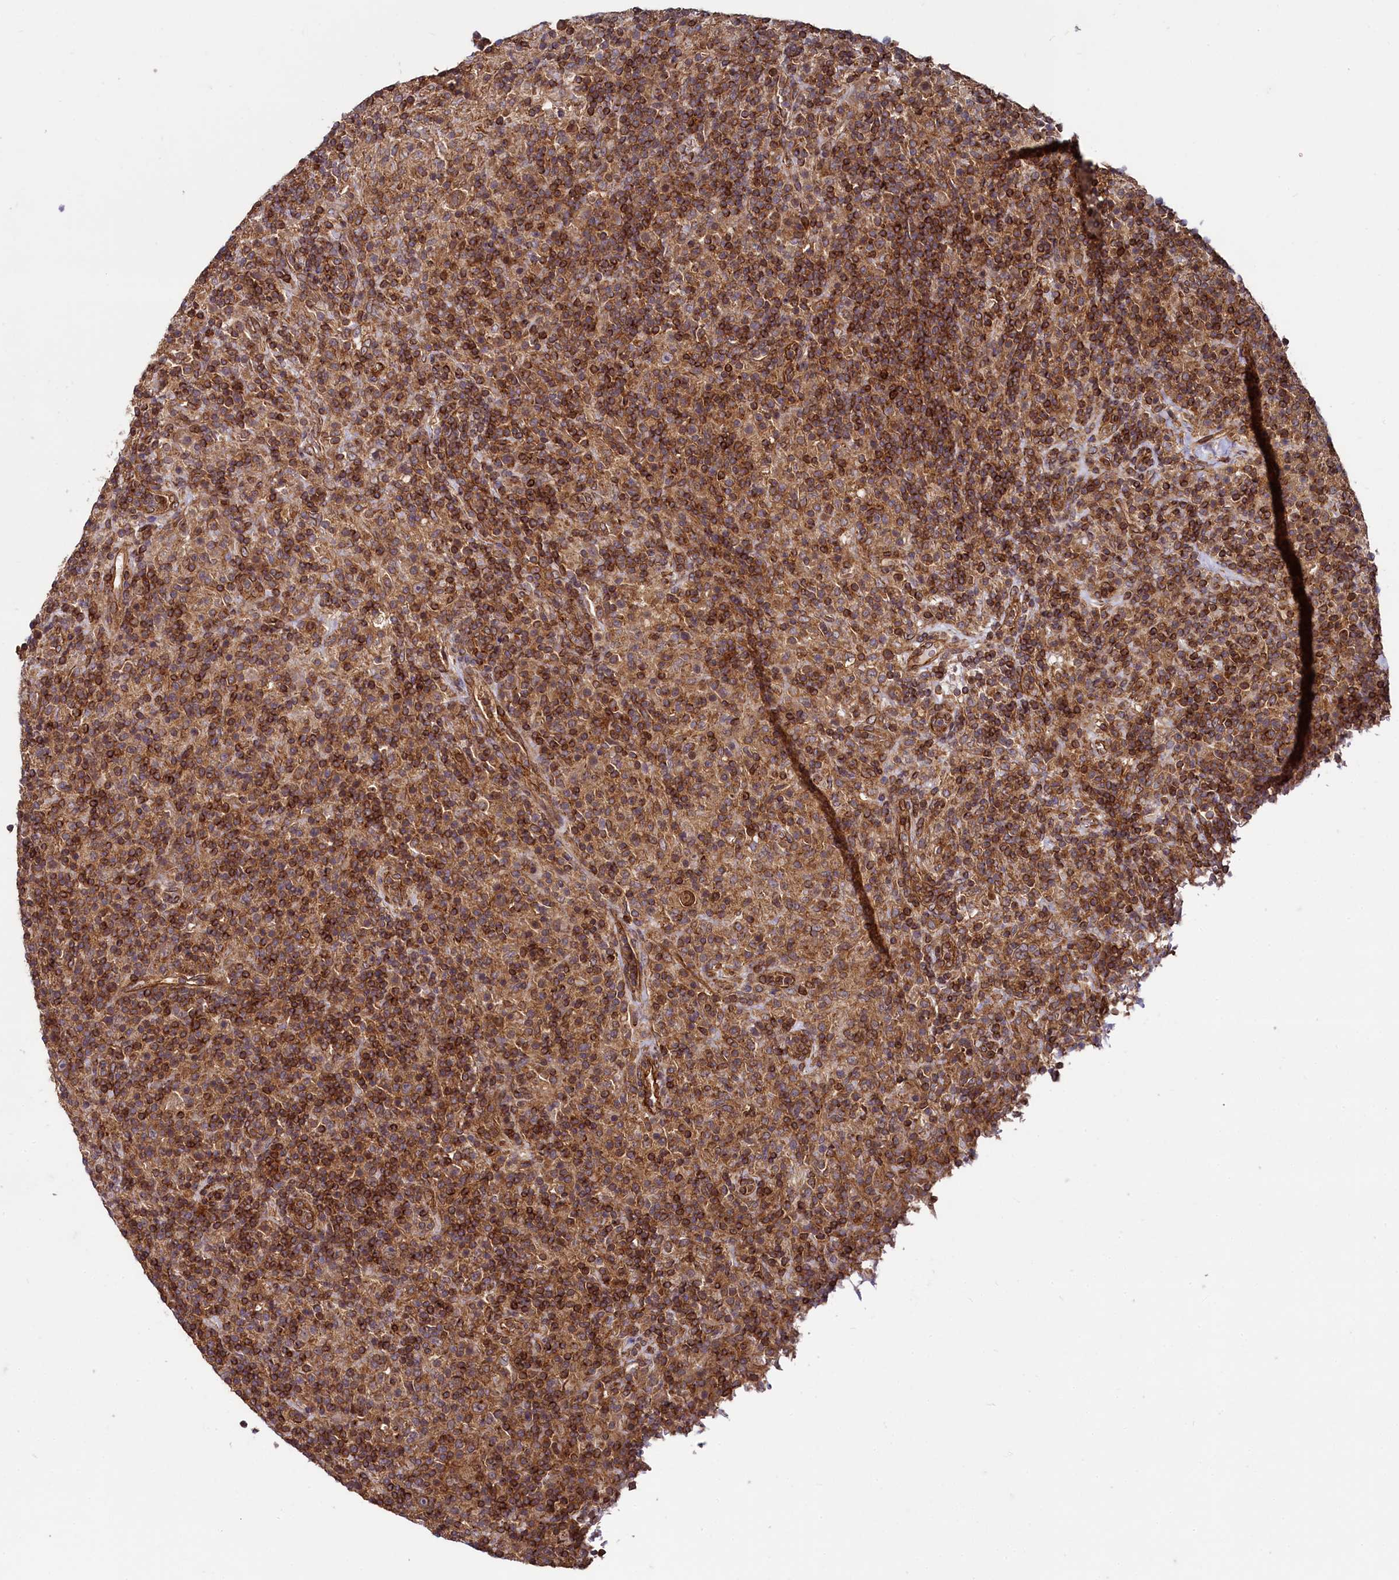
{"staining": {"intensity": "weak", "quantity": ">75%", "location": "cytoplasmic/membranous"}, "tissue": "lymphoma", "cell_type": "Tumor cells", "image_type": "cancer", "snomed": [{"axis": "morphology", "description": "Hodgkin's disease, NOS"}, {"axis": "topography", "description": "Lymph node"}], "caption": "Immunohistochemical staining of human lymphoma reveals low levels of weak cytoplasmic/membranous protein positivity in about >75% of tumor cells.", "gene": "SVIP", "patient": {"sex": "male", "age": 70}}